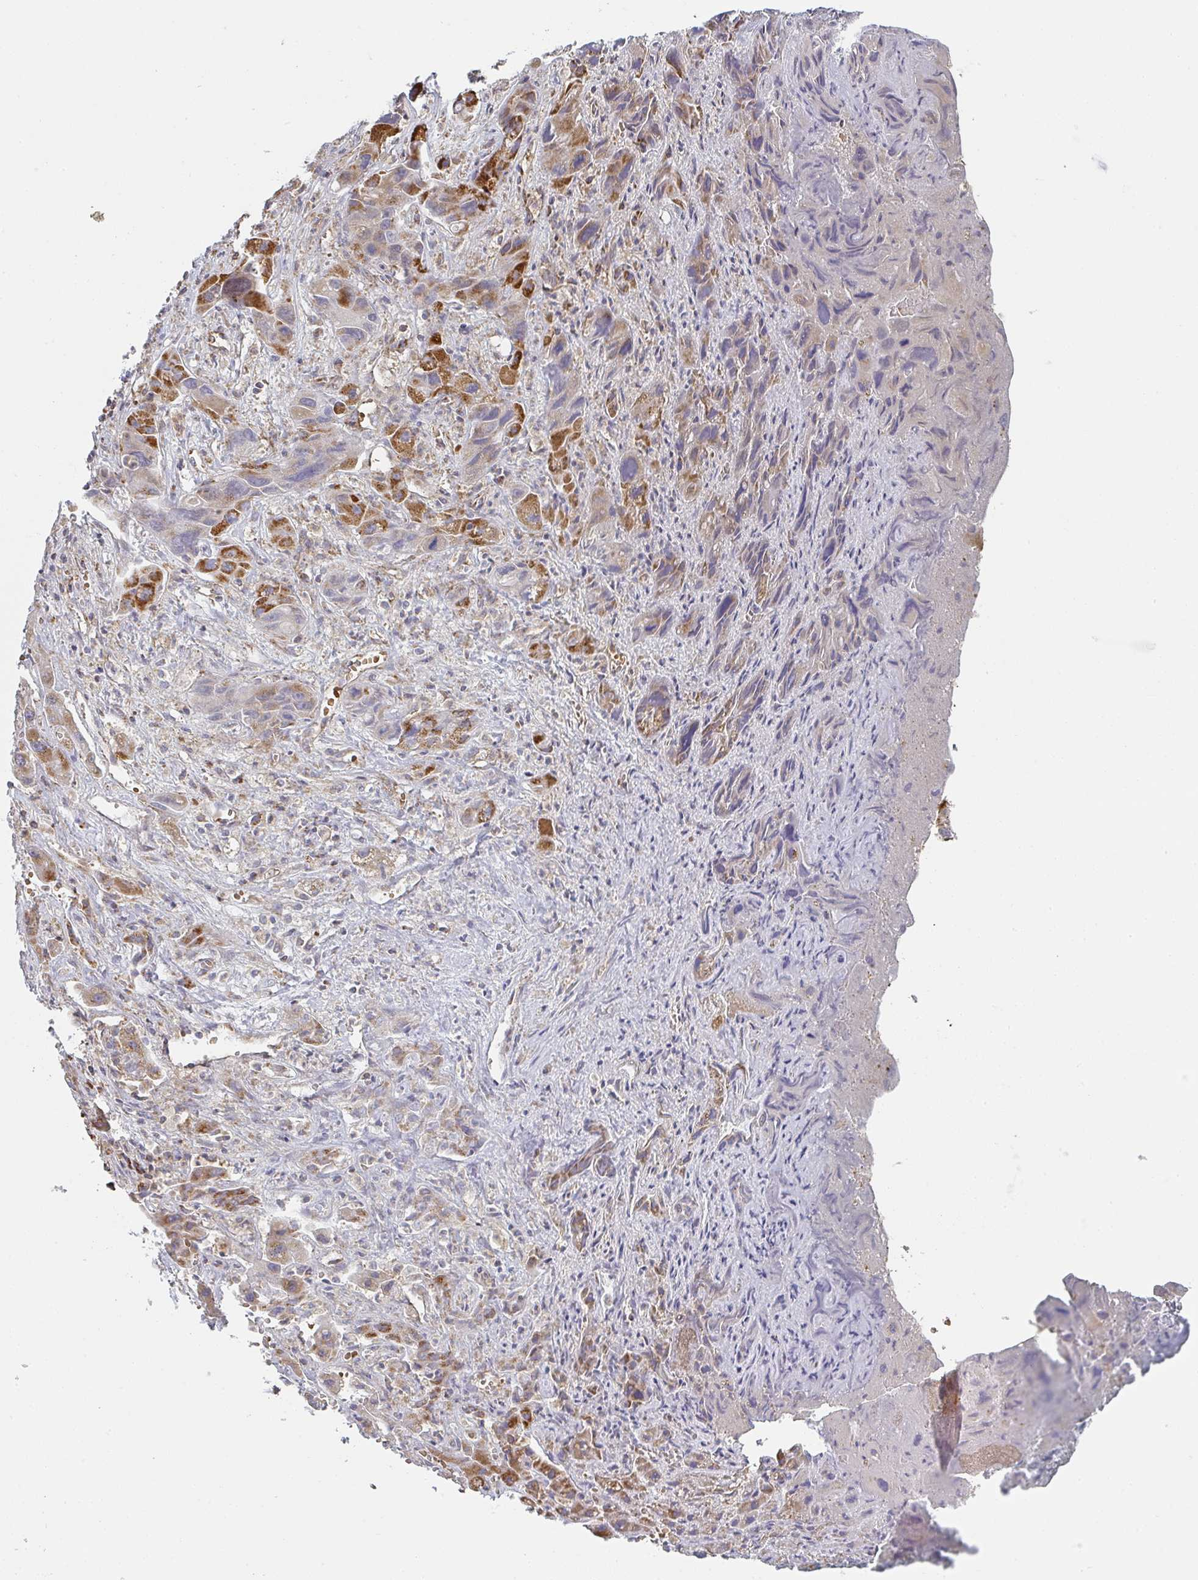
{"staining": {"intensity": "moderate", "quantity": "25%-75%", "location": "cytoplasmic/membranous"}, "tissue": "liver cancer", "cell_type": "Tumor cells", "image_type": "cancer", "snomed": [{"axis": "morphology", "description": "Cholangiocarcinoma"}, {"axis": "topography", "description": "Liver"}], "caption": "Human cholangiocarcinoma (liver) stained with a brown dye exhibits moderate cytoplasmic/membranous positive staining in about 25%-75% of tumor cells.", "gene": "ZNF526", "patient": {"sex": "male", "age": 67}}